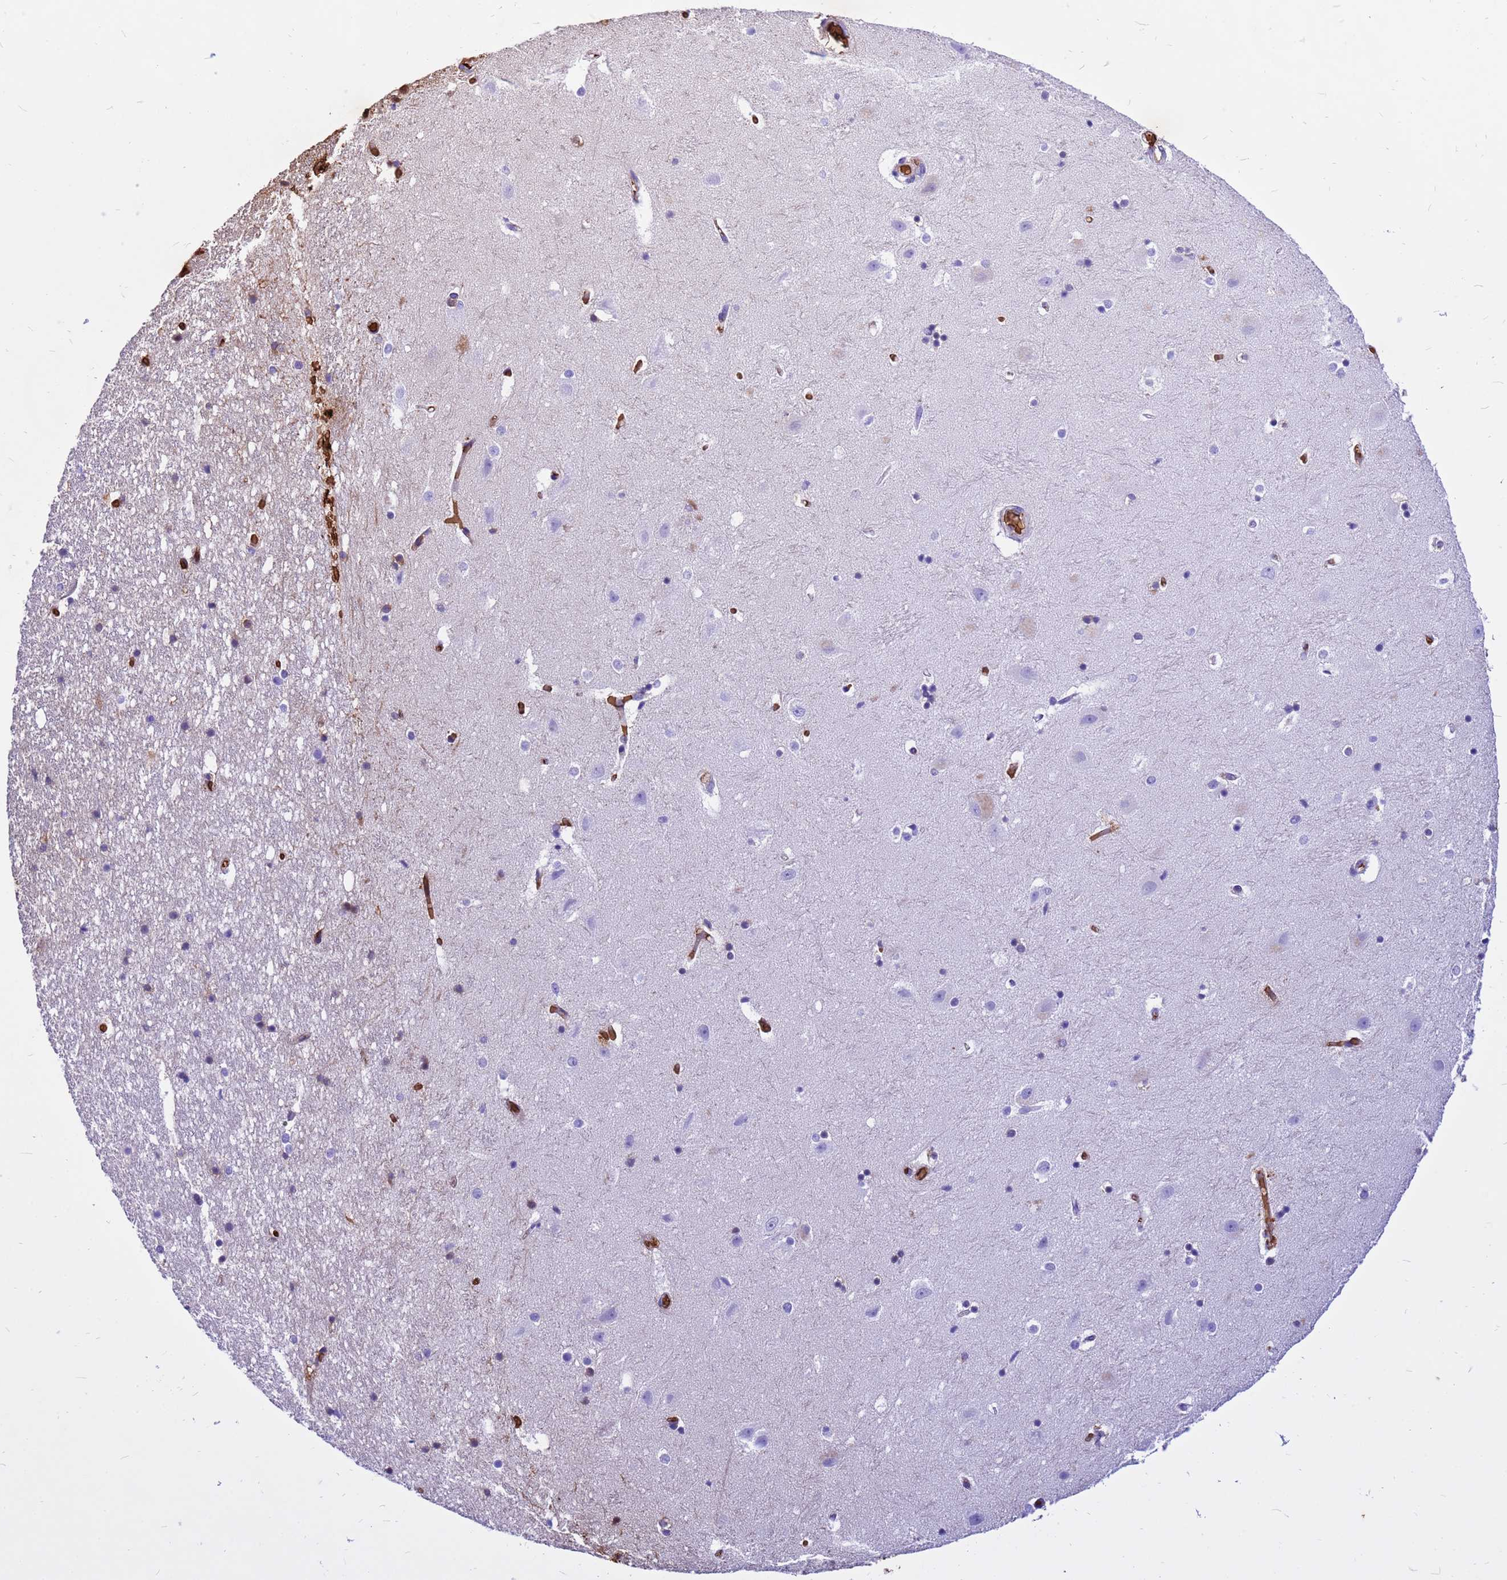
{"staining": {"intensity": "moderate", "quantity": "<25%", "location": "cytoplasmic/membranous"}, "tissue": "hippocampus", "cell_type": "Glial cells", "image_type": "normal", "snomed": [{"axis": "morphology", "description": "Normal tissue, NOS"}, {"axis": "topography", "description": "Hippocampus"}], "caption": "A histopathology image showing moderate cytoplasmic/membranous staining in about <25% of glial cells in normal hippocampus, as visualized by brown immunohistochemical staining.", "gene": "HBA1", "patient": {"sex": "female", "age": 52}}